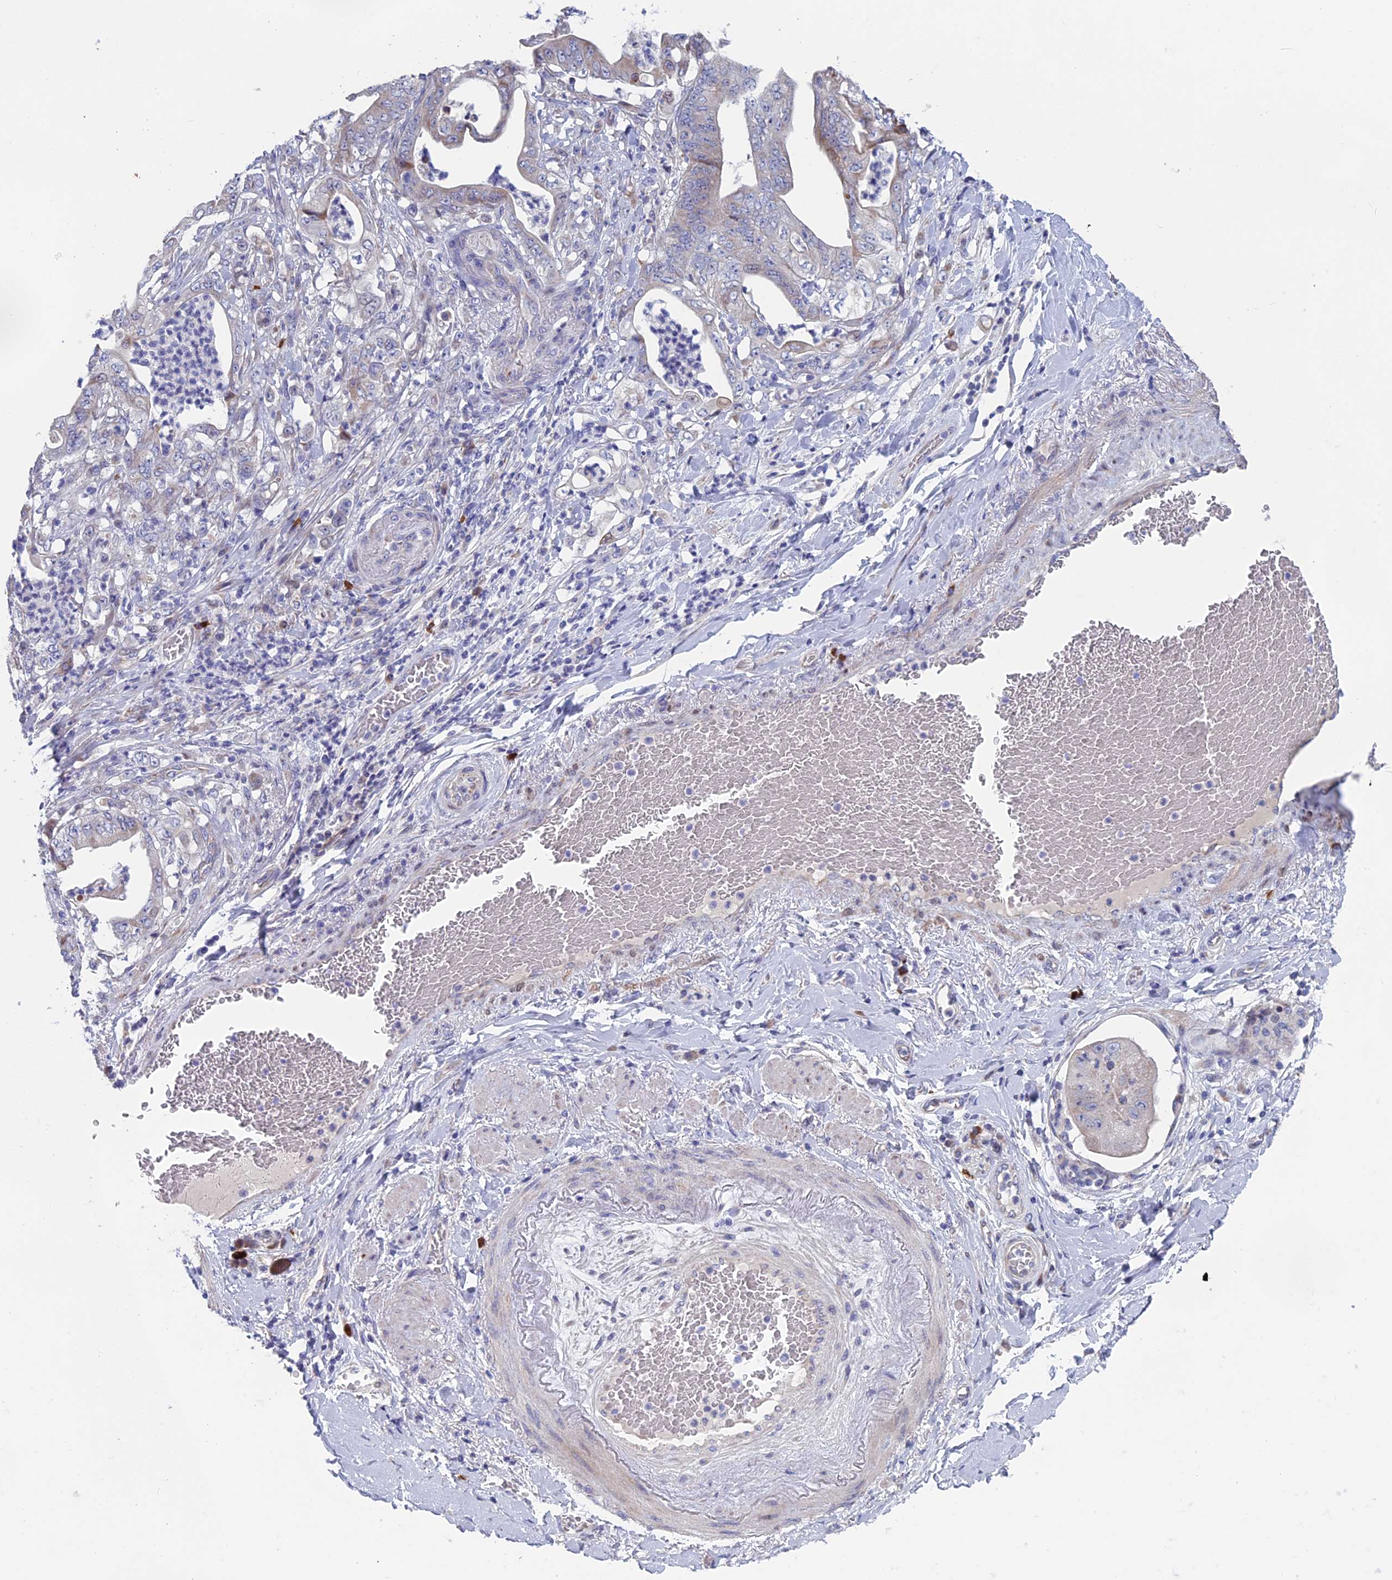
{"staining": {"intensity": "negative", "quantity": "none", "location": "none"}, "tissue": "stomach cancer", "cell_type": "Tumor cells", "image_type": "cancer", "snomed": [{"axis": "morphology", "description": "Adenocarcinoma, NOS"}, {"axis": "topography", "description": "Stomach"}], "caption": "Tumor cells are negative for protein expression in human adenocarcinoma (stomach).", "gene": "NIBAN3", "patient": {"sex": "female", "age": 73}}